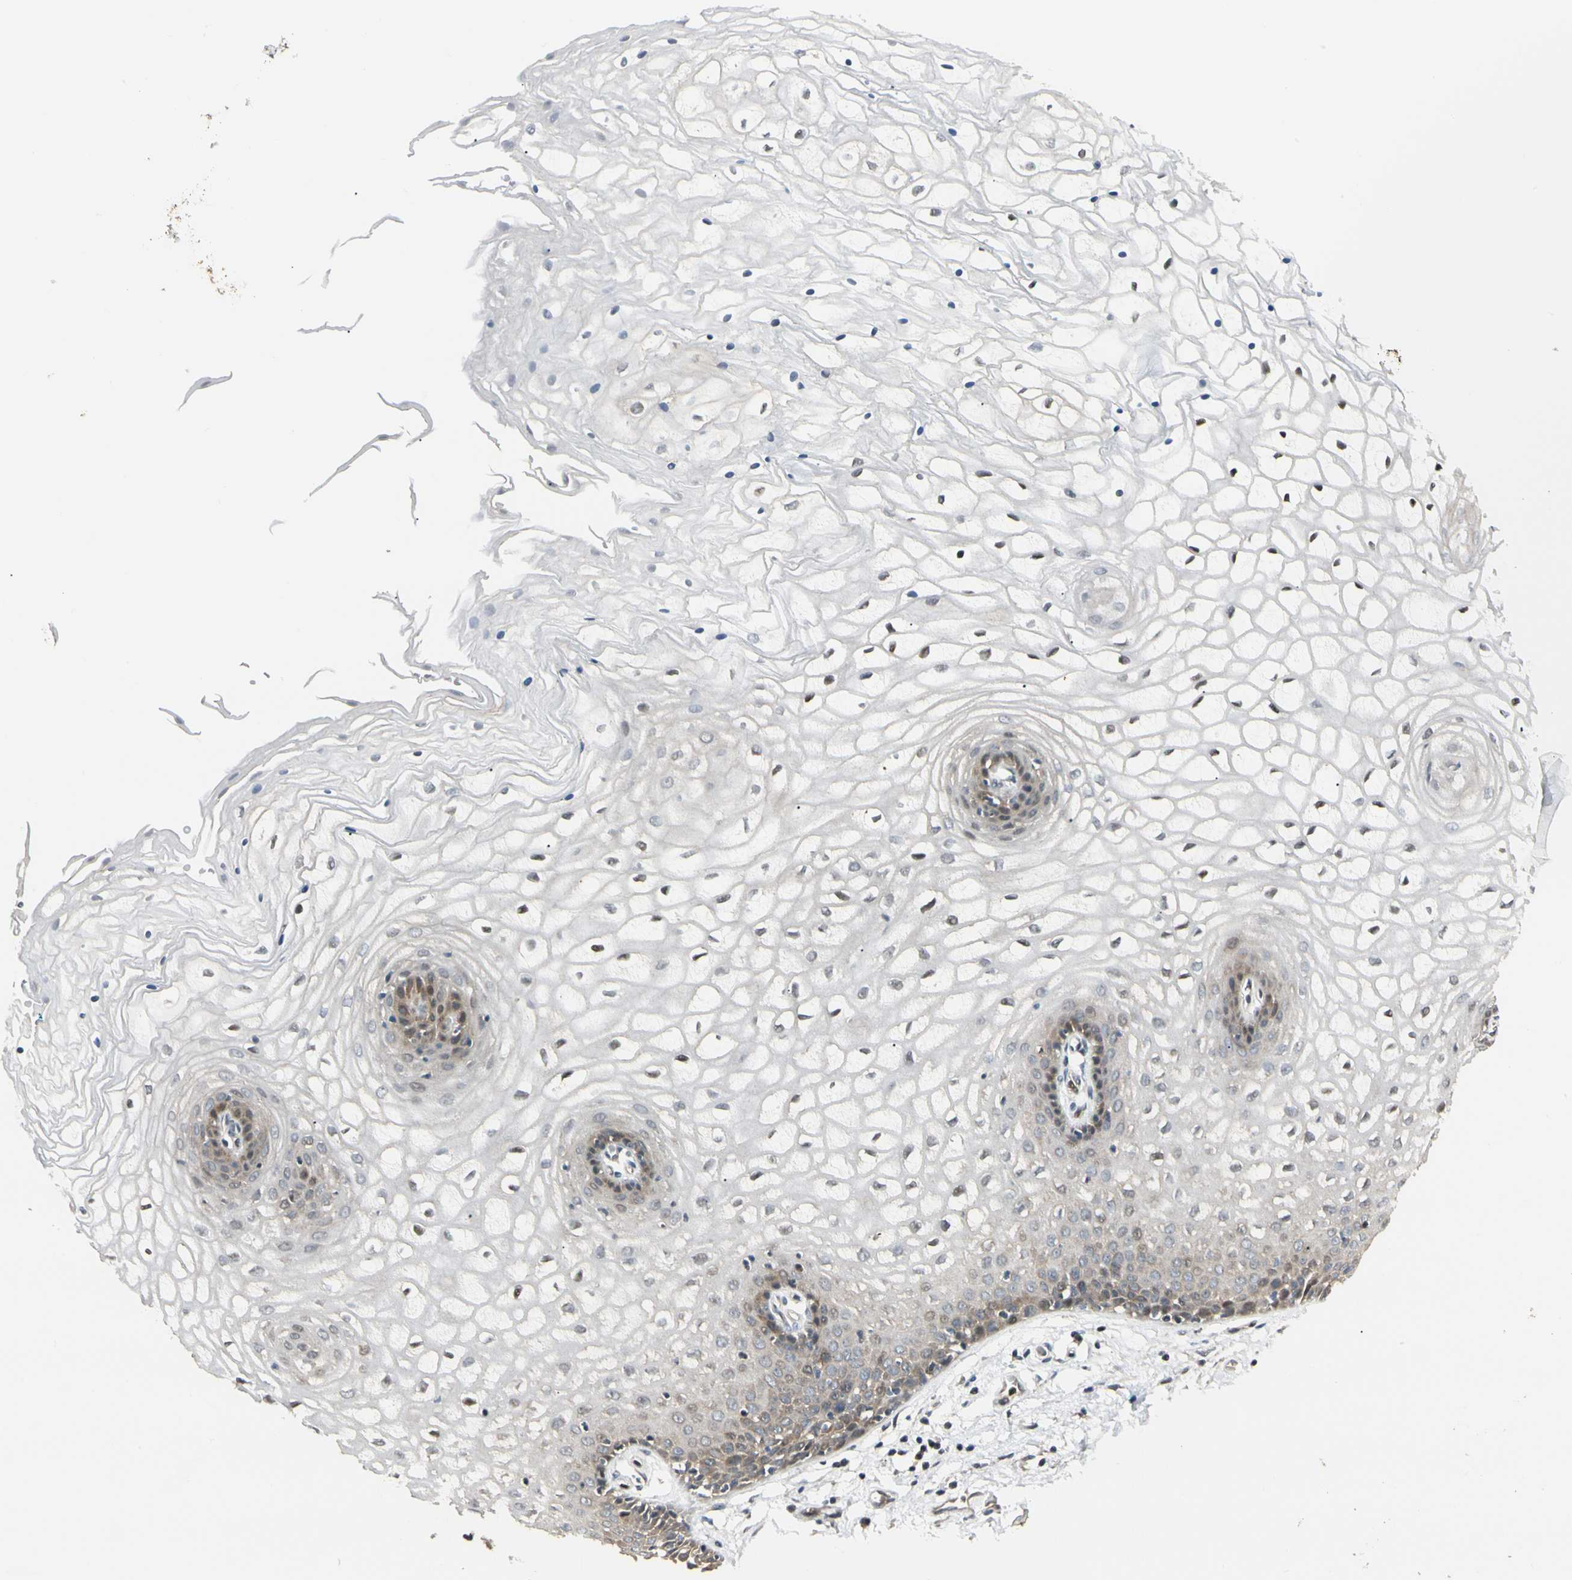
{"staining": {"intensity": "weak", "quantity": "25%-75%", "location": "cytoplasmic/membranous"}, "tissue": "vagina", "cell_type": "Squamous epithelial cells", "image_type": "normal", "snomed": [{"axis": "morphology", "description": "Normal tissue, NOS"}, {"axis": "topography", "description": "Vagina"}], "caption": "An IHC photomicrograph of unremarkable tissue is shown. Protein staining in brown highlights weak cytoplasmic/membranous positivity in vagina within squamous epithelial cells.", "gene": "P3H2", "patient": {"sex": "female", "age": 34}}